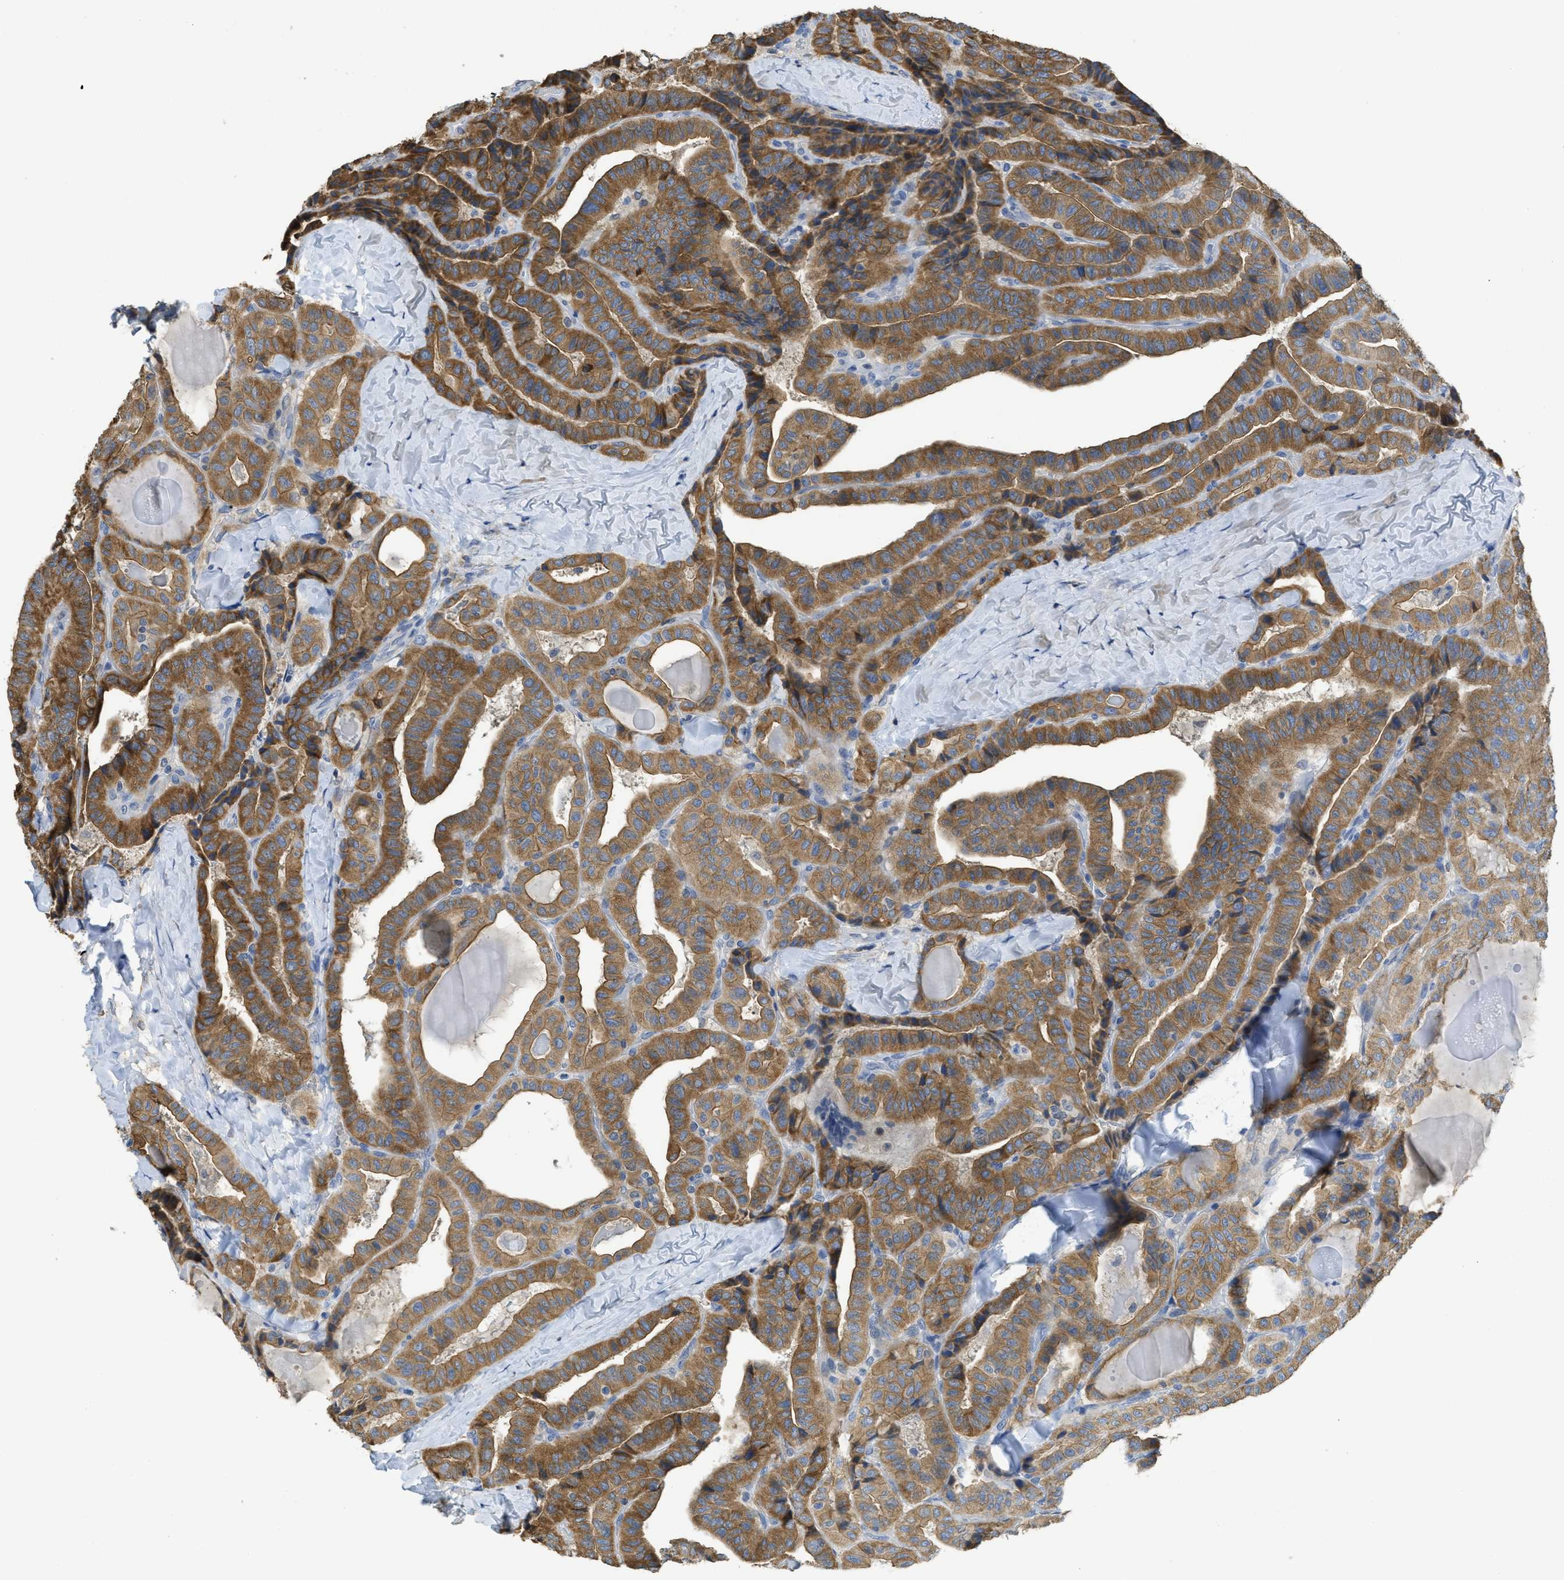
{"staining": {"intensity": "moderate", "quantity": ">75%", "location": "cytoplasmic/membranous"}, "tissue": "thyroid cancer", "cell_type": "Tumor cells", "image_type": "cancer", "snomed": [{"axis": "morphology", "description": "Papillary adenocarcinoma, NOS"}, {"axis": "topography", "description": "Thyroid gland"}], "caption": "The immunohistochemical stain shows moderate cytoplasmic/membranous expression in tumor cells of thyroid cancer tissue. (brown staining indicates protein expression, while blue staining denotes nuclei).", "gene": "SFXN2", "patient": {"sex": "male", "age": 77}}